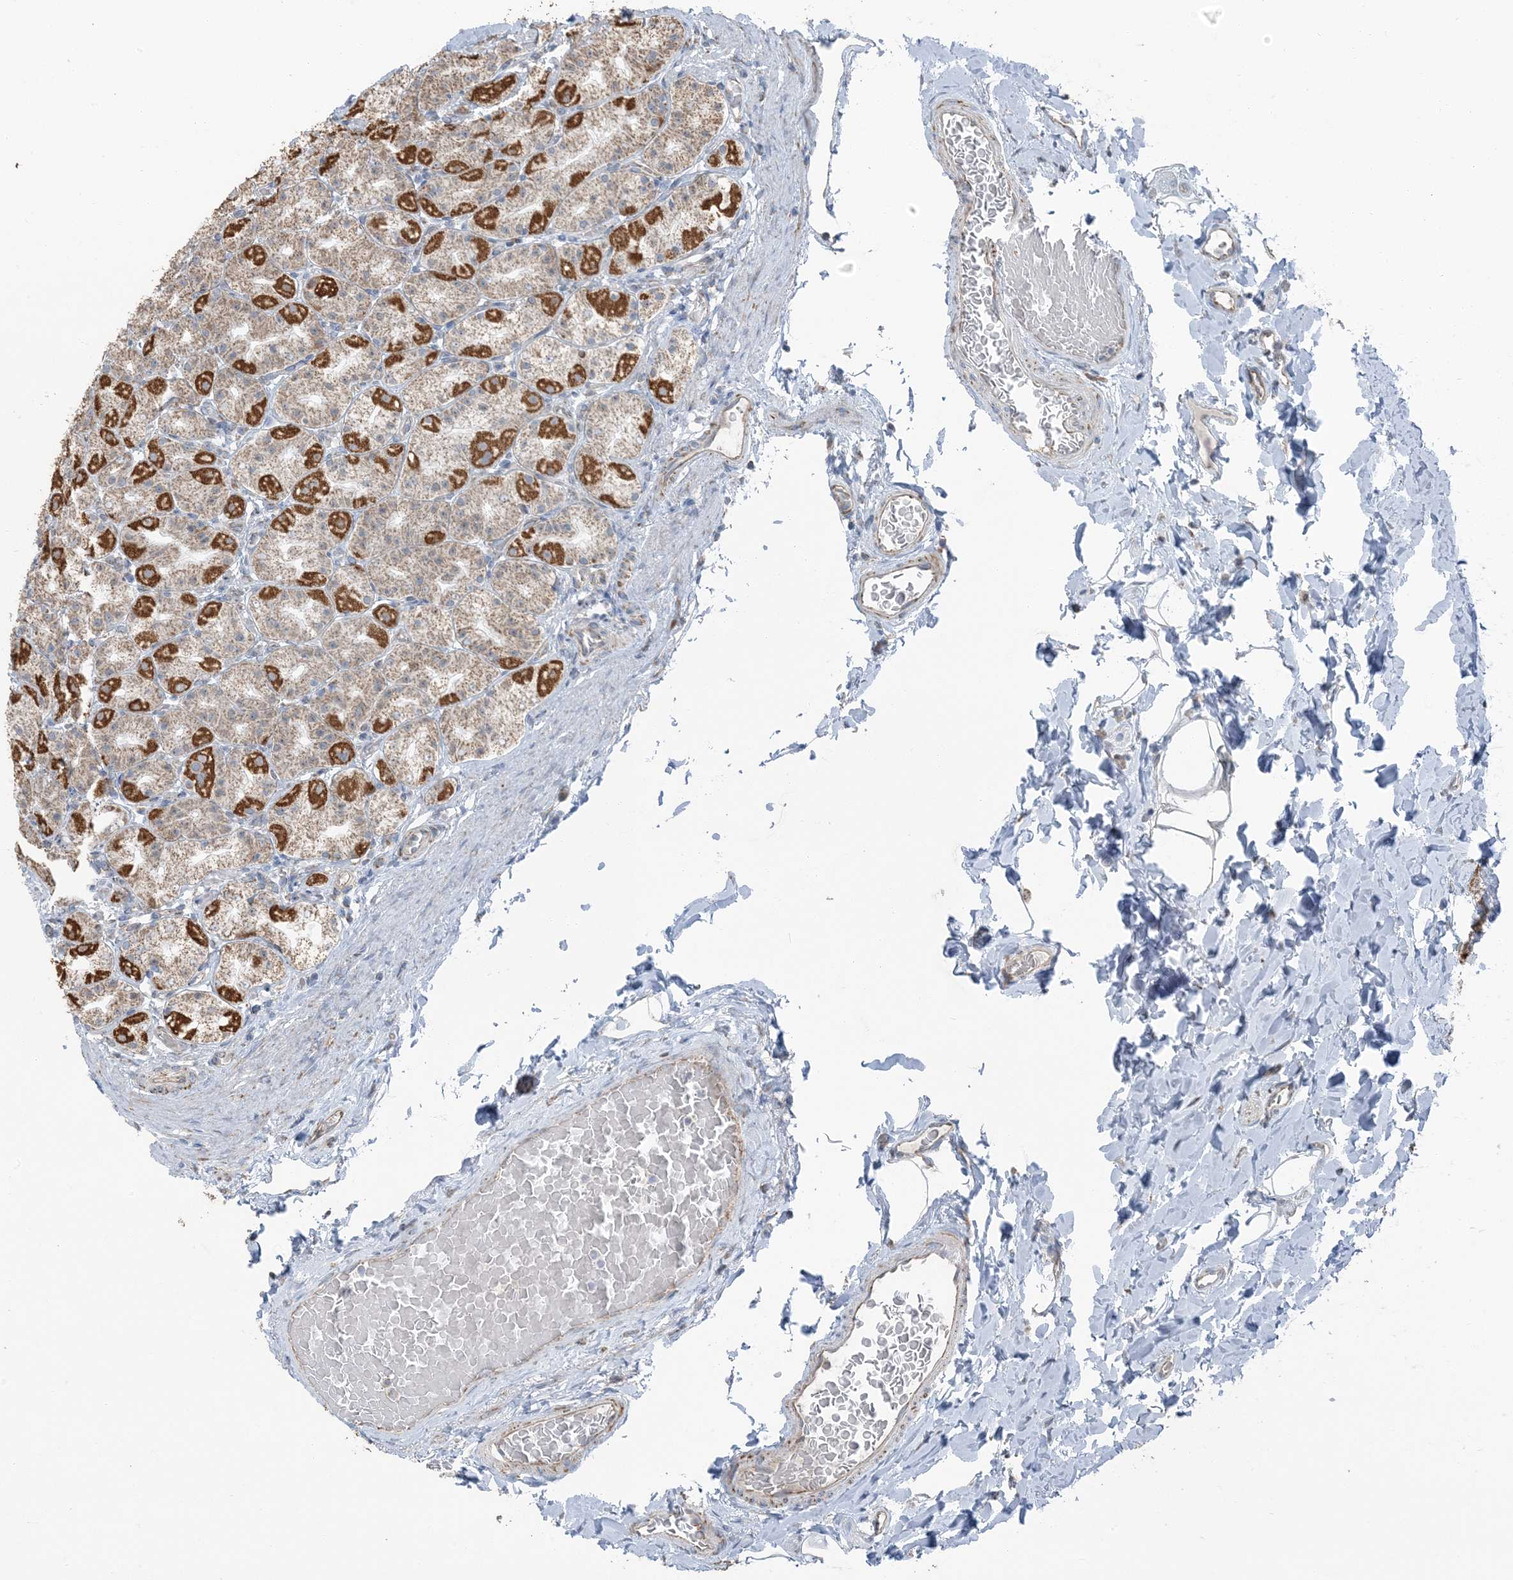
{"staining": {"intensity": "strong", "quantity": "25%-75%", "location": "cytoplasmic/membranous"}, "tissue": "stomach", "cell_type": "Glandular cells", "image_type": "normal", "snomed": [{"axis": "morphology", "description": "Normal tissue, NOS"}, {"axis": "topography", "description": "Stomach, upper"}], "caption": "Protein staining exhibits strong cytoplasmic/membranous positivity in approximately 25%-75% of glandular cells in normal stomach. (DAB IHC with brightfield microscopy, high magnification).", "gene": "PILRB", "patient": {"sex": "male", "age": 68}}